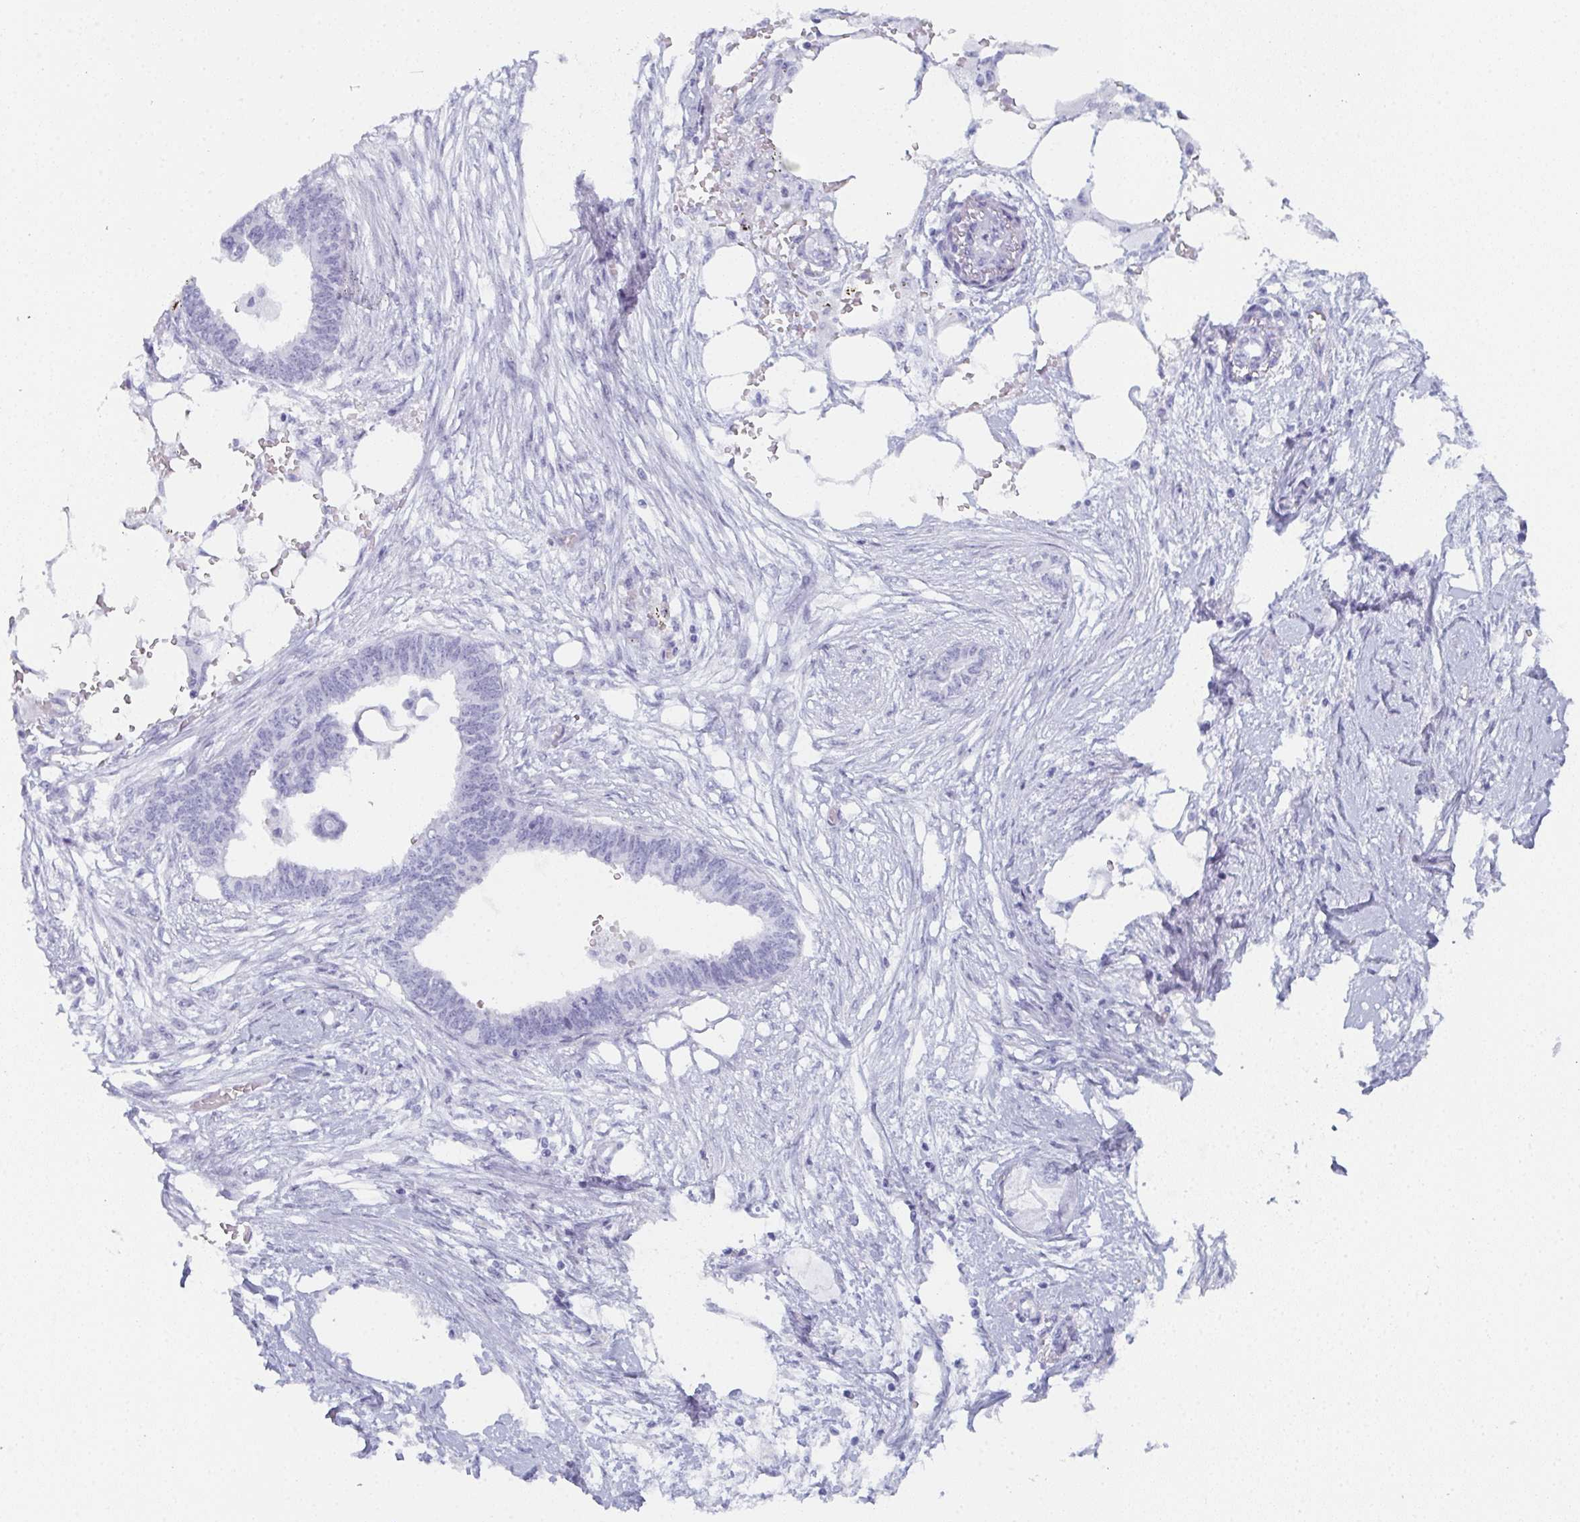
{"staining": {"intensity": "negative", "quantity": "none", "location": "none"}, "tissue": "endometrial cancer", "cell_type": "Tumor cells", "image_type": "cancer", "snomed": [{"axis": "morphology", "description": "Adenocarcinoma, NOS"}, {"axis": "morphology", "description": "Adenocarcinoma, metastatic, NOS"}, {"axis": "topography", "description": "Adipose tissue"}, {"axis": "topography", "description": "Endometrium"}], "caption": "Tumor cells show no significant protein positivity in endometrial cancer.", "gene": "PYCR3", "patient": {"sex": "female", "age": 67}}